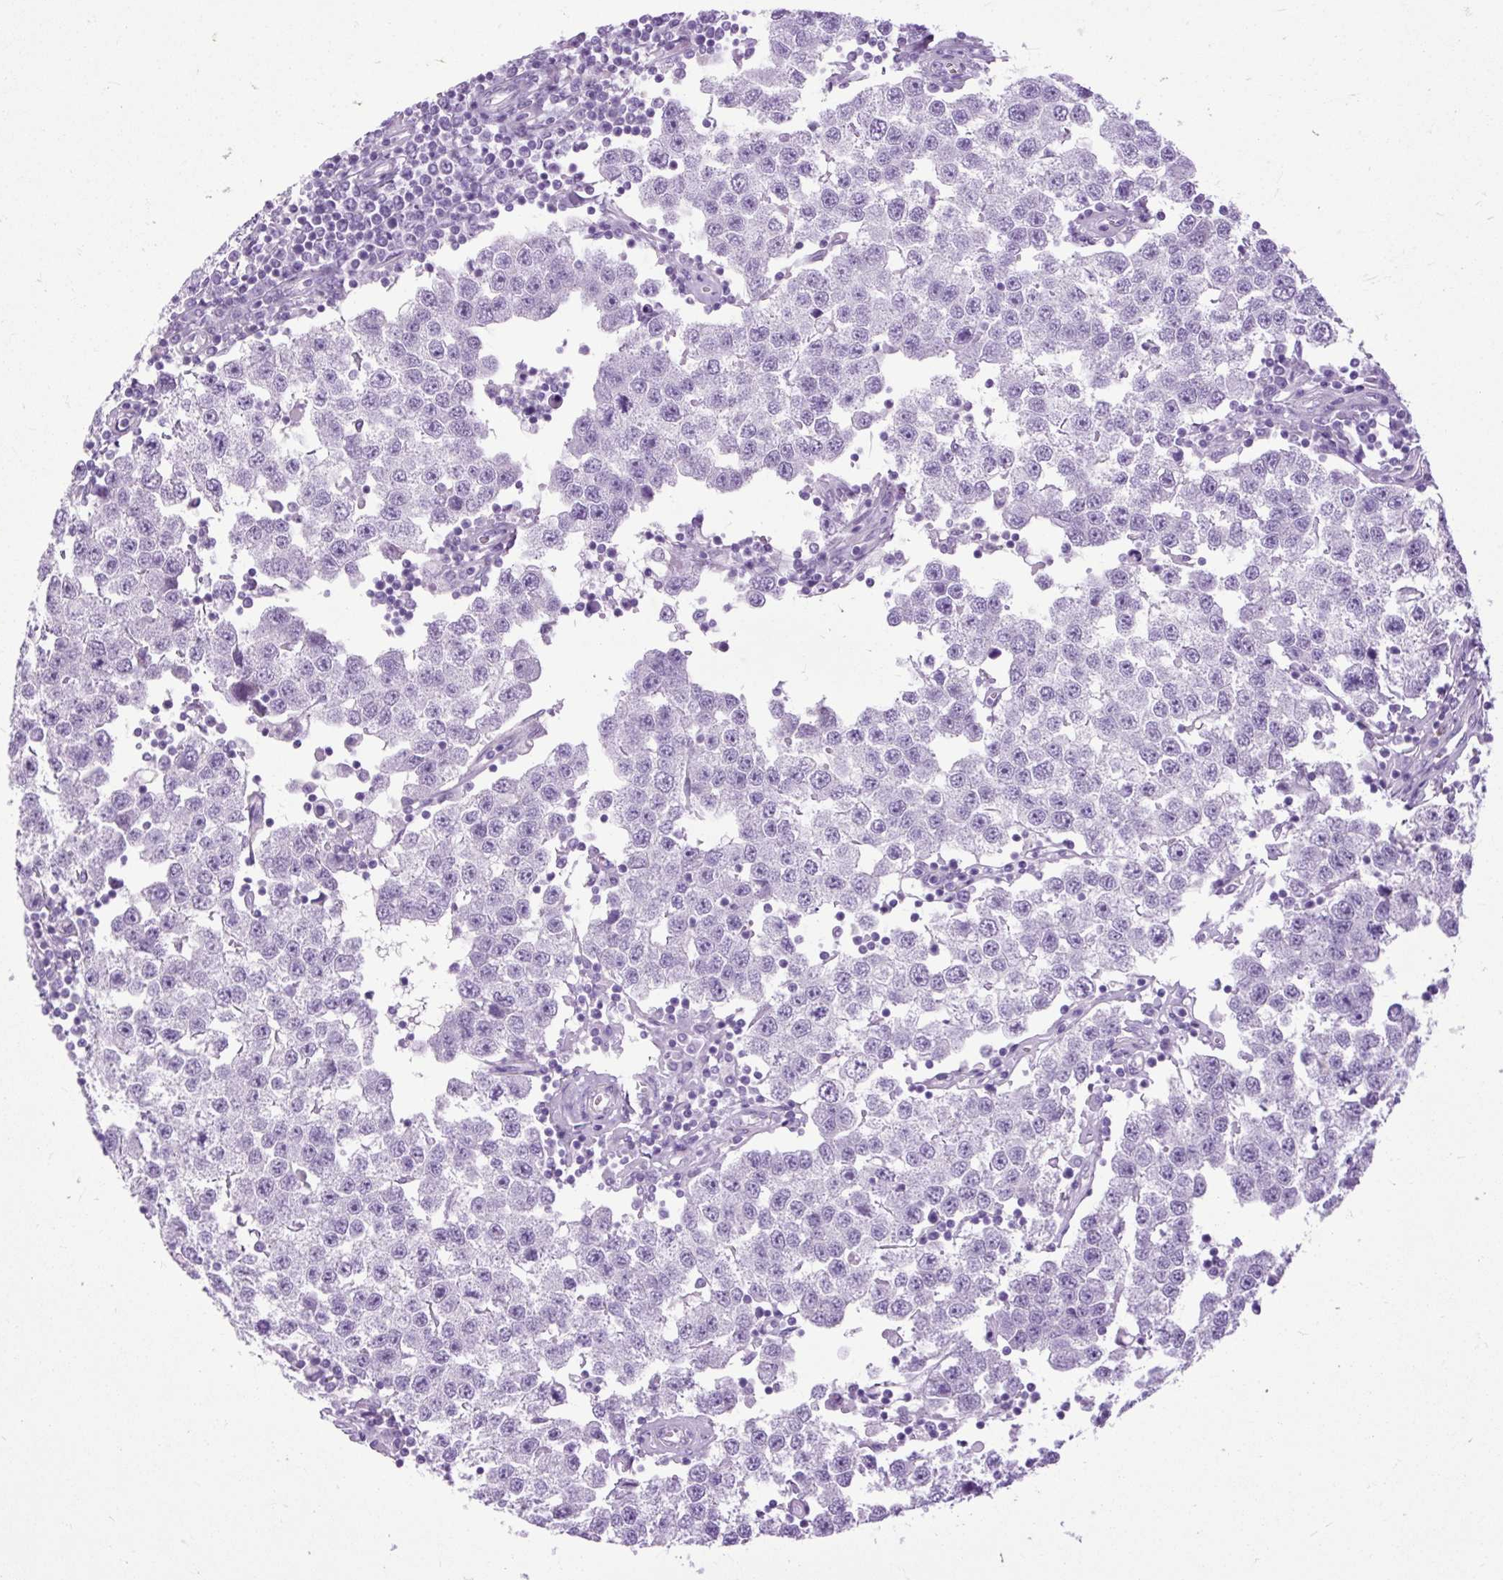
{"staining": {"intensity": "negative", "quantity": "none", "location": "none"}, "tissue": "testis cancer", "cell_type": "Tumor cells", "image_type": "cancer", "snomed": [{"axis": "morphology", "description": "Seminoma, NOS"}, {"axis": "topography", "description": "Testis"}], "caption": "Immunohistochemistry (IHC) micrograph of neoplastic tissue: human testis cancer stained with DAB exhibits no significant protein staining in tumor cells.", "gene": "DPP6", "patient": {"sex": "male", "age": 34}}